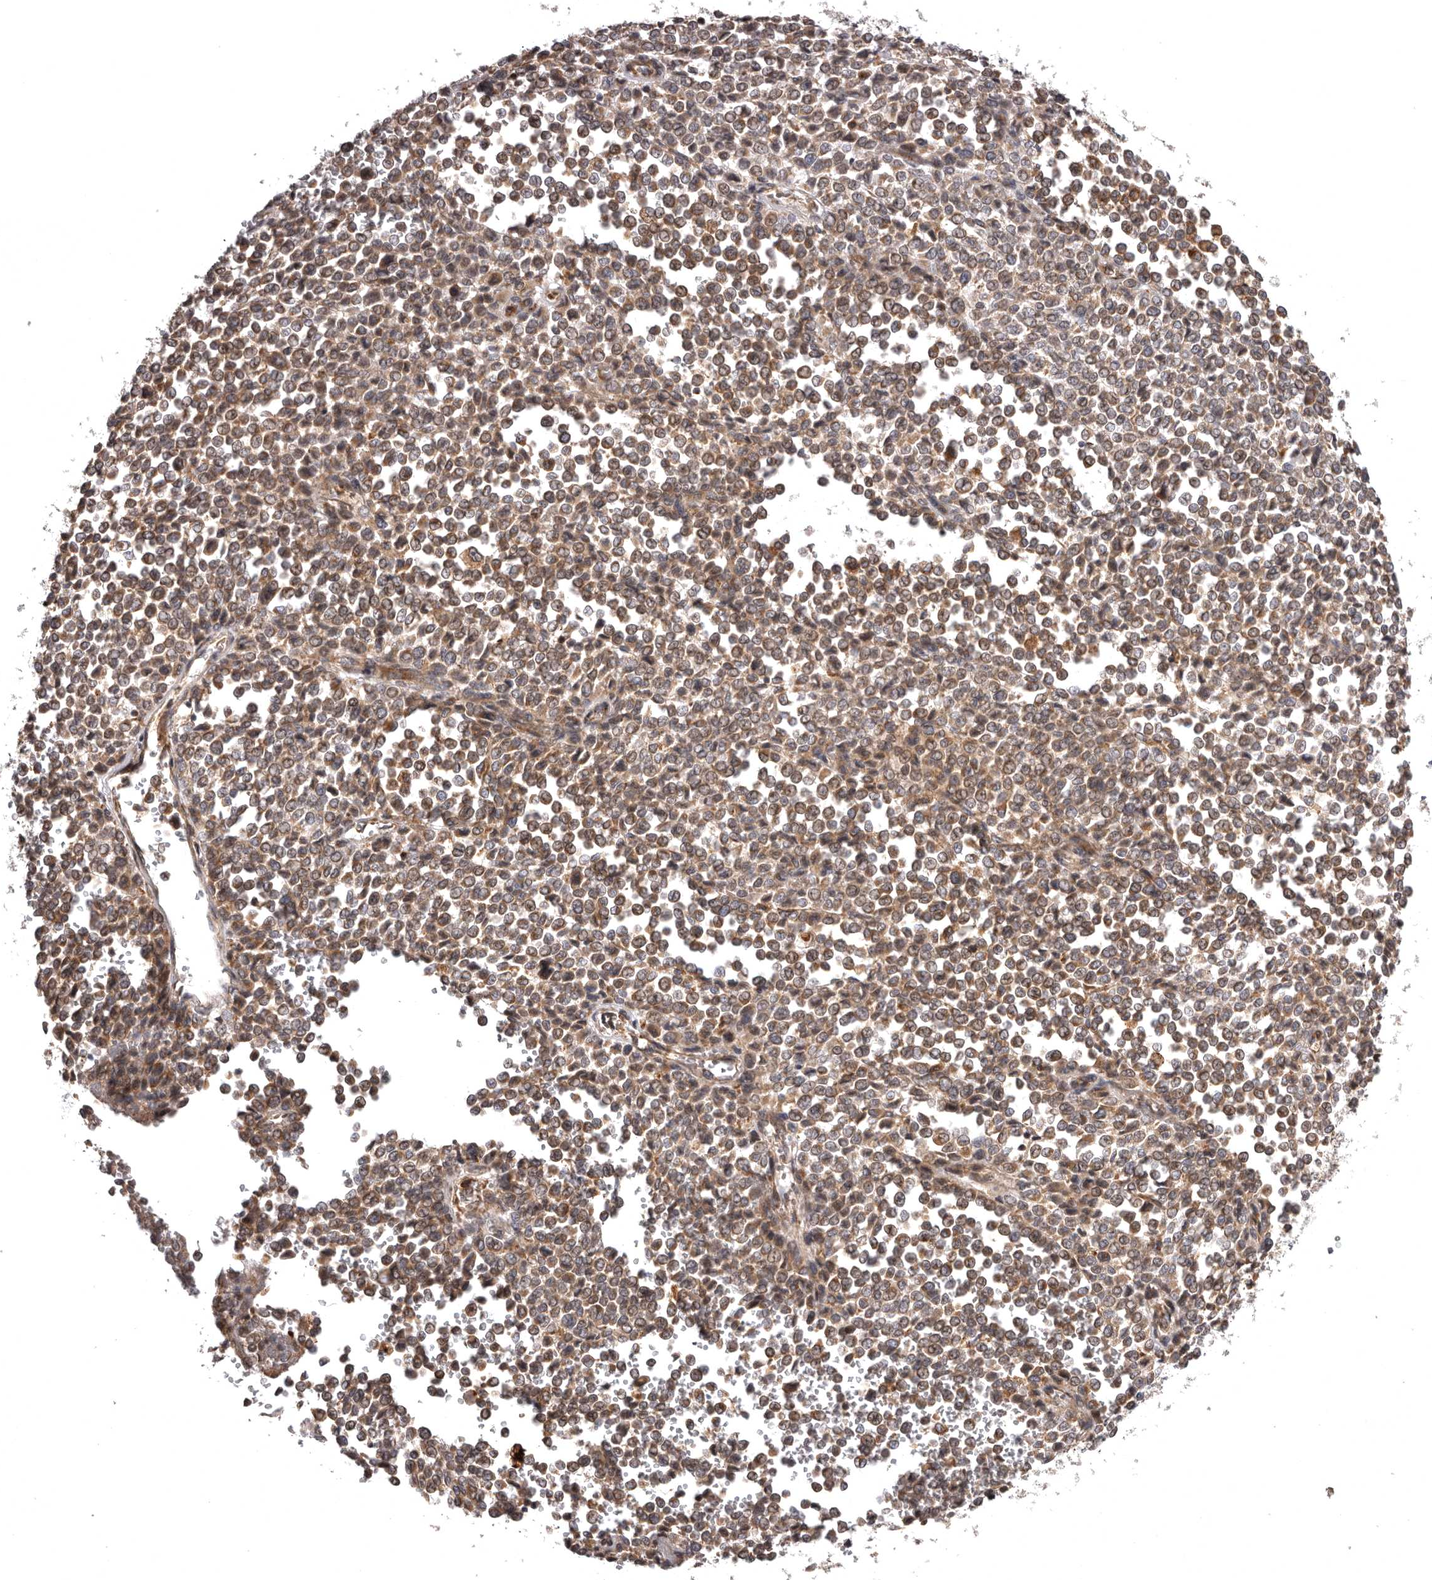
{"staining": {"intensity": "moderate", "quantity": ">75%", "location": "cytoplasmic/membranous"}, "tissue": "melanoma", "cell_type": "Tumor cells", "image_type": "cancer", "snomed": [{"axis": "morphology", "description": "Malignant melanoma, Metastatic site"}, {"axis": "topography", "description": "Pancreas"}], "caption": "IHC histopathology image of malignant melanoma (metastatic site) stained for a protein (brown), which displays medium levels of moderate cytoplasmic/membranous positivity in about >75% of tumor cells.", "gene": "ADCY2", "patient": {"sex": "female", "age": 30}}